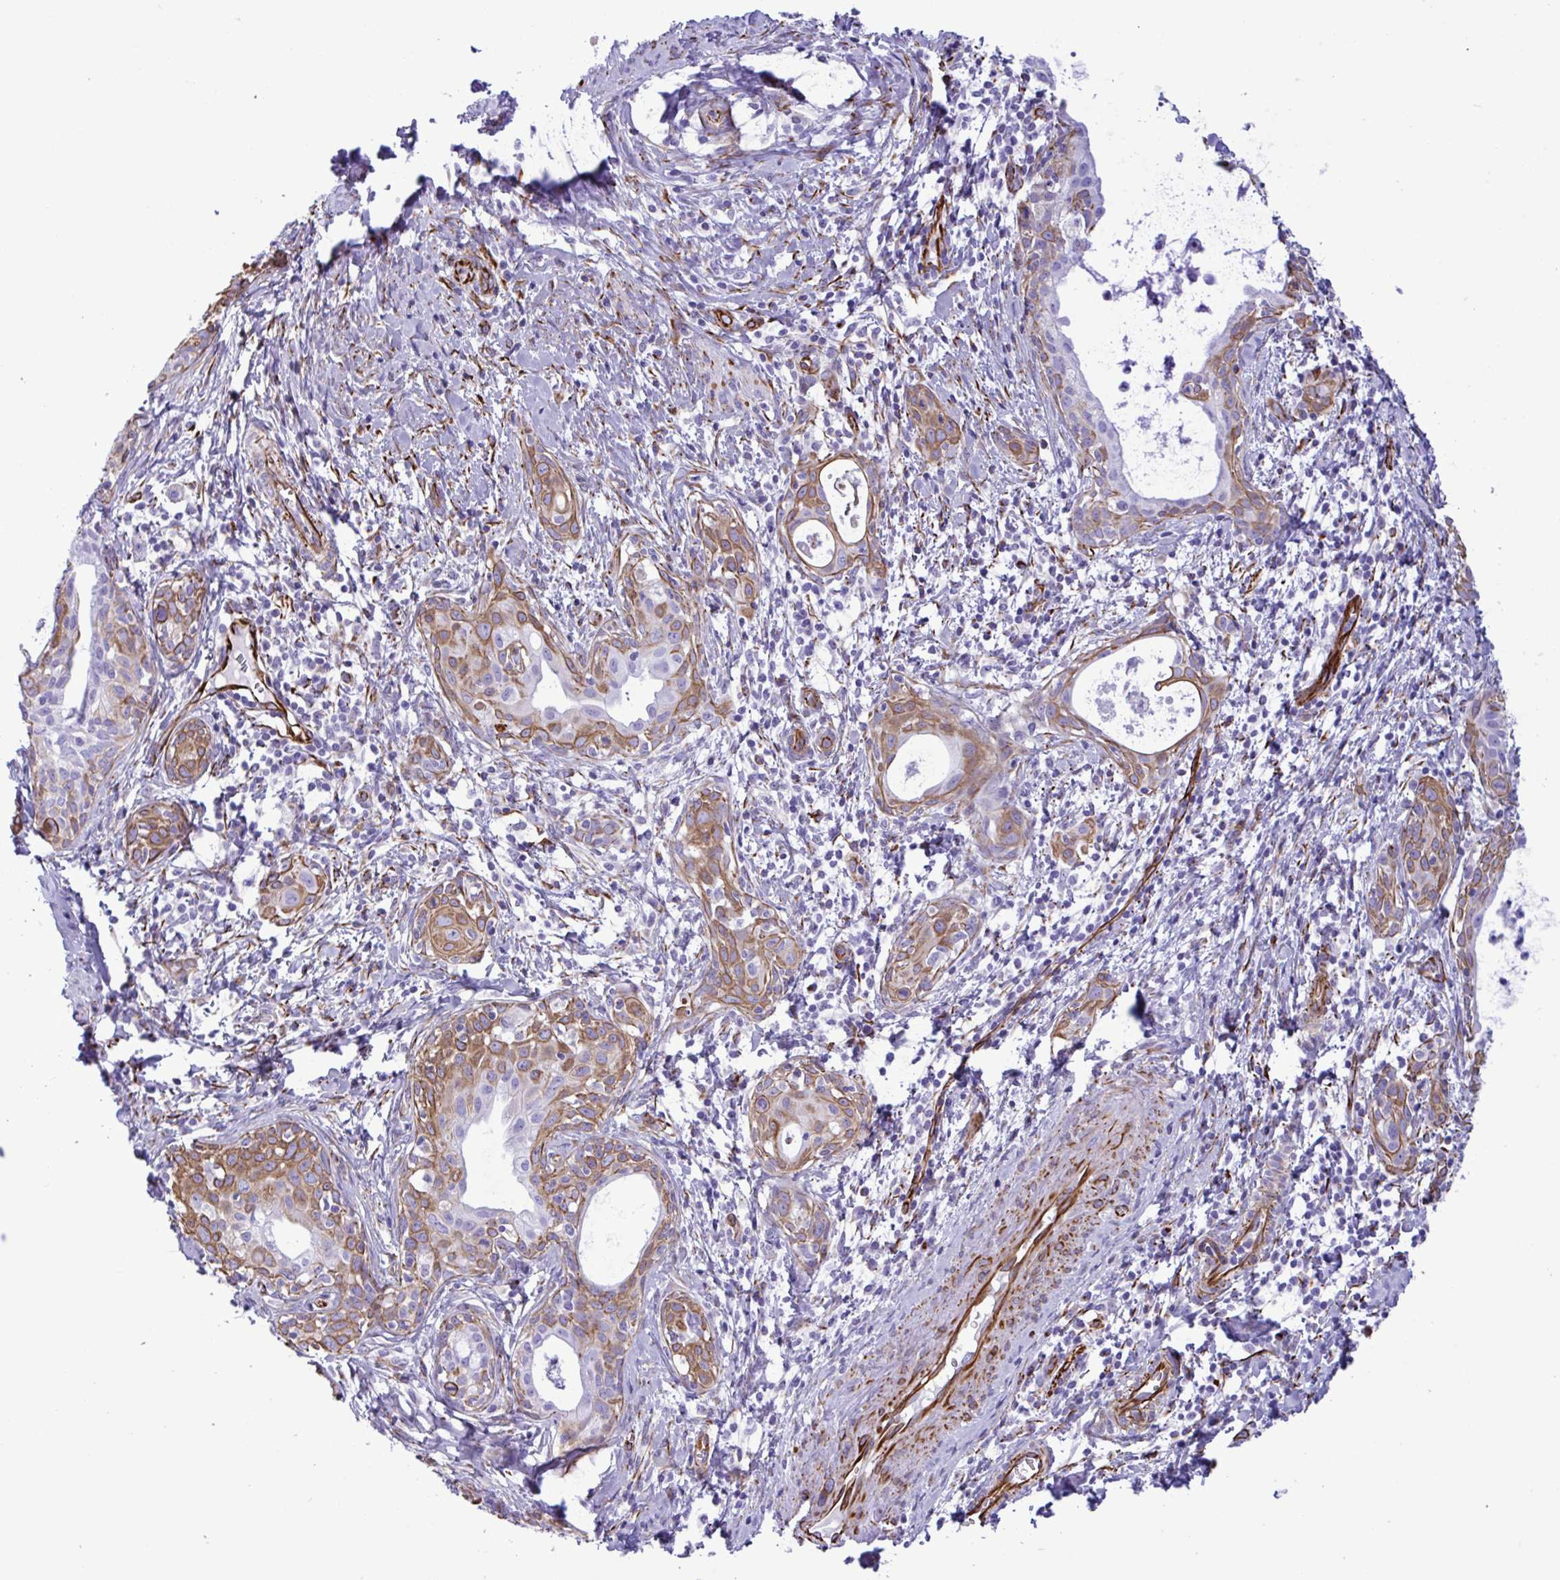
{"staining": {"intensity": "moderate", "quantity": ">75%", "location": "cytoplasmic/membranous"}, "tissue": "cervical cancer", "cell_type": "Tumor cells", "image_type": "cancer", "snomed": [{"axis": "morphology", "description": "Squamous cell carcinoma, NOS"}, {"axis": "topography", "description": "Cervix"}], "caption": "Immunohistochemical staining of human cervical cancer (squamous cell carcinoma) displays moderate cytoplasmic/membranous protein staining in about >75% of tumor cells. (DAB IHC with brightfield microscopy, high magnification).", "gene": "SMAD5", "patient": {"sex": "female", "age": 52}}